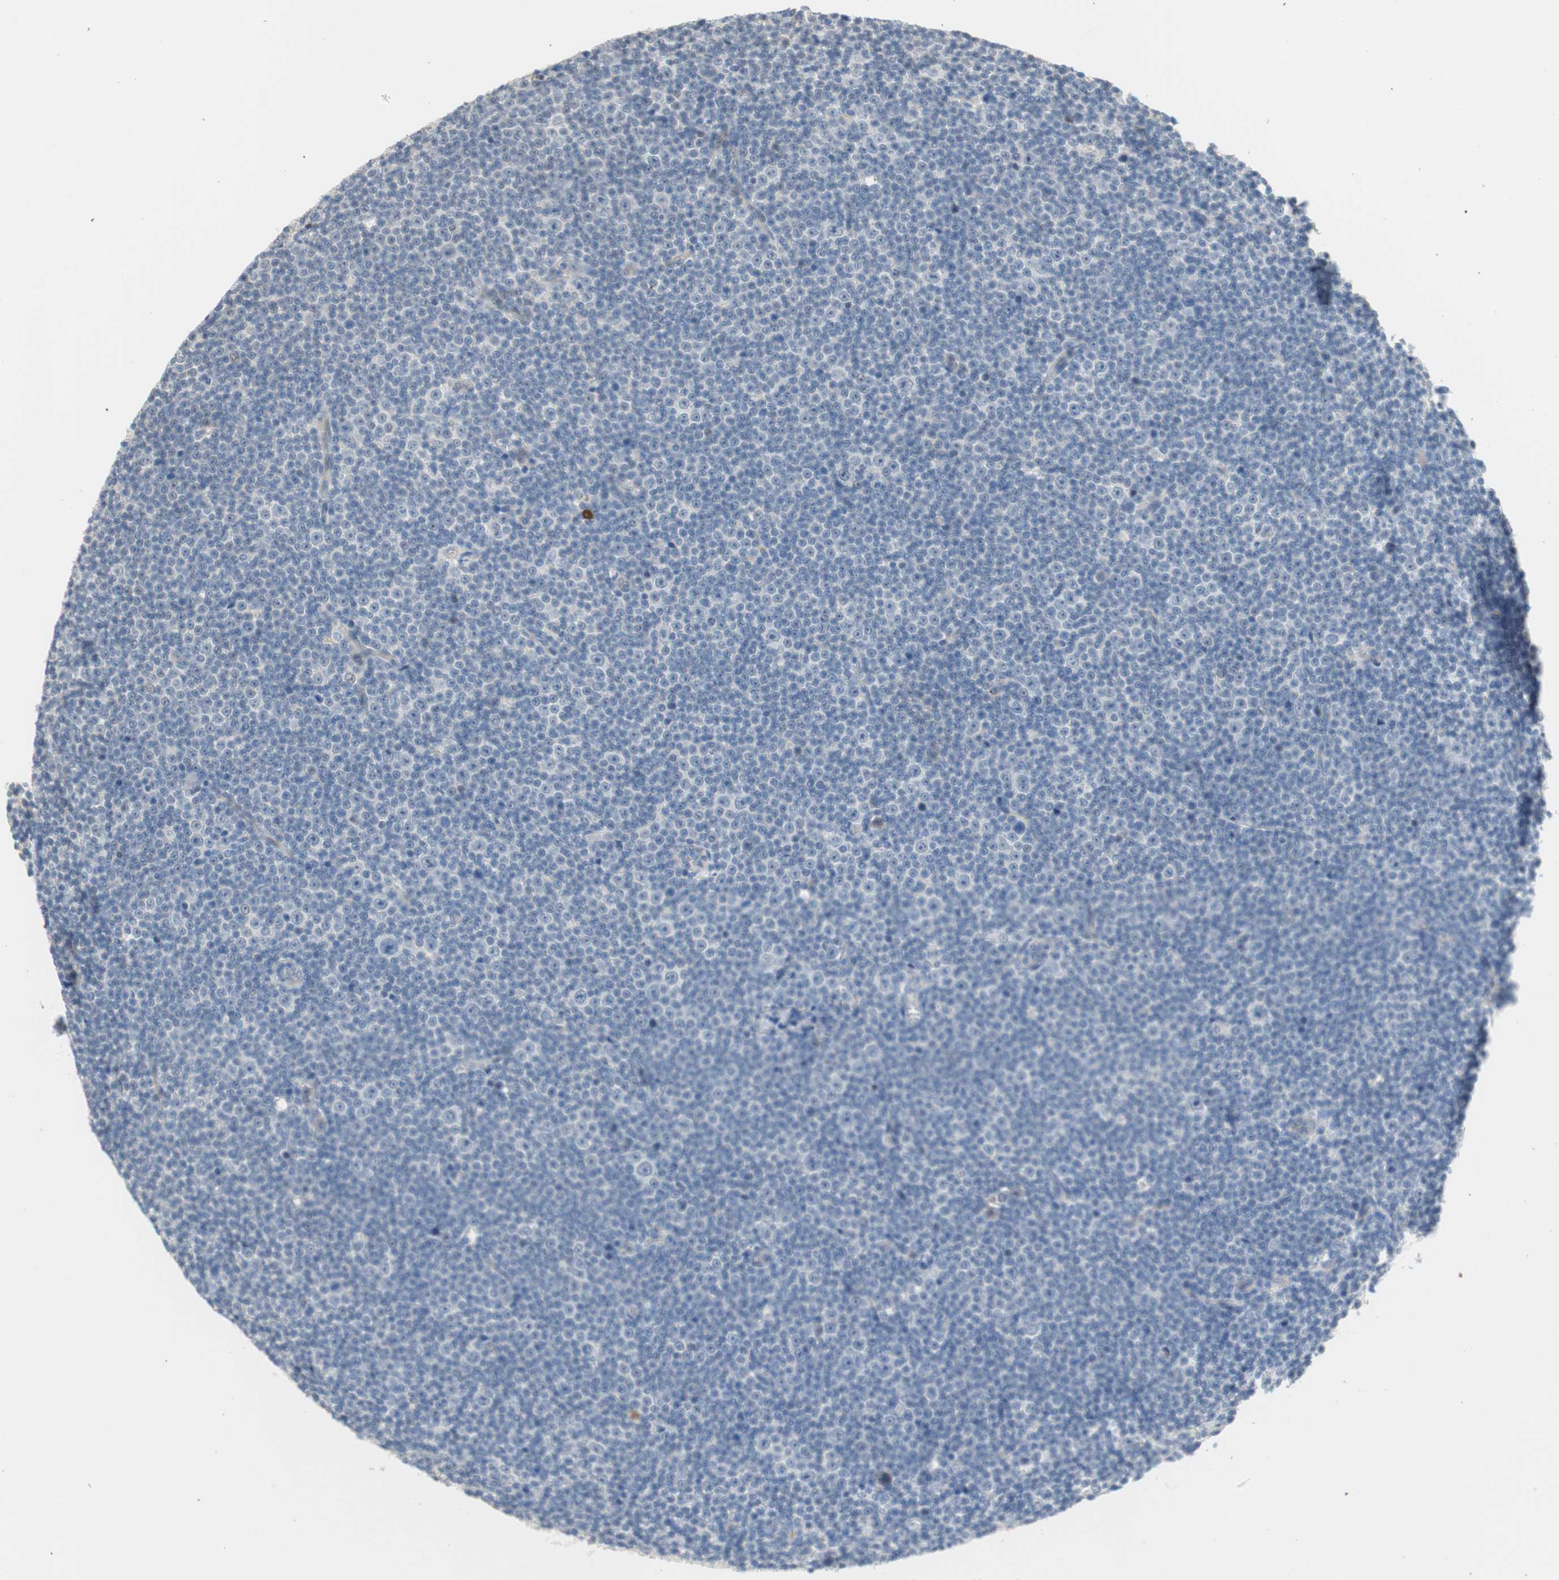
{"staining": {"intensity": "negative", "quantity": "none", "location": "none"}, "tissue": "lymphoma", "cell_type": "Tumor cells", "image_type": "cancer", "snomed": [{"axis": "morphology", "description": "Malignant lymphoma, non-Hodgkin's type, Low grade"}, {"axis": "topography", "description": "Lymph node"}], "caption": "This is an immunohistochemistry (IHC) micrograph of human lymphoma. There is no expression in tumor cells.", "gene": "PDZK1", "patient": {"sex": "female", "age": 67}}